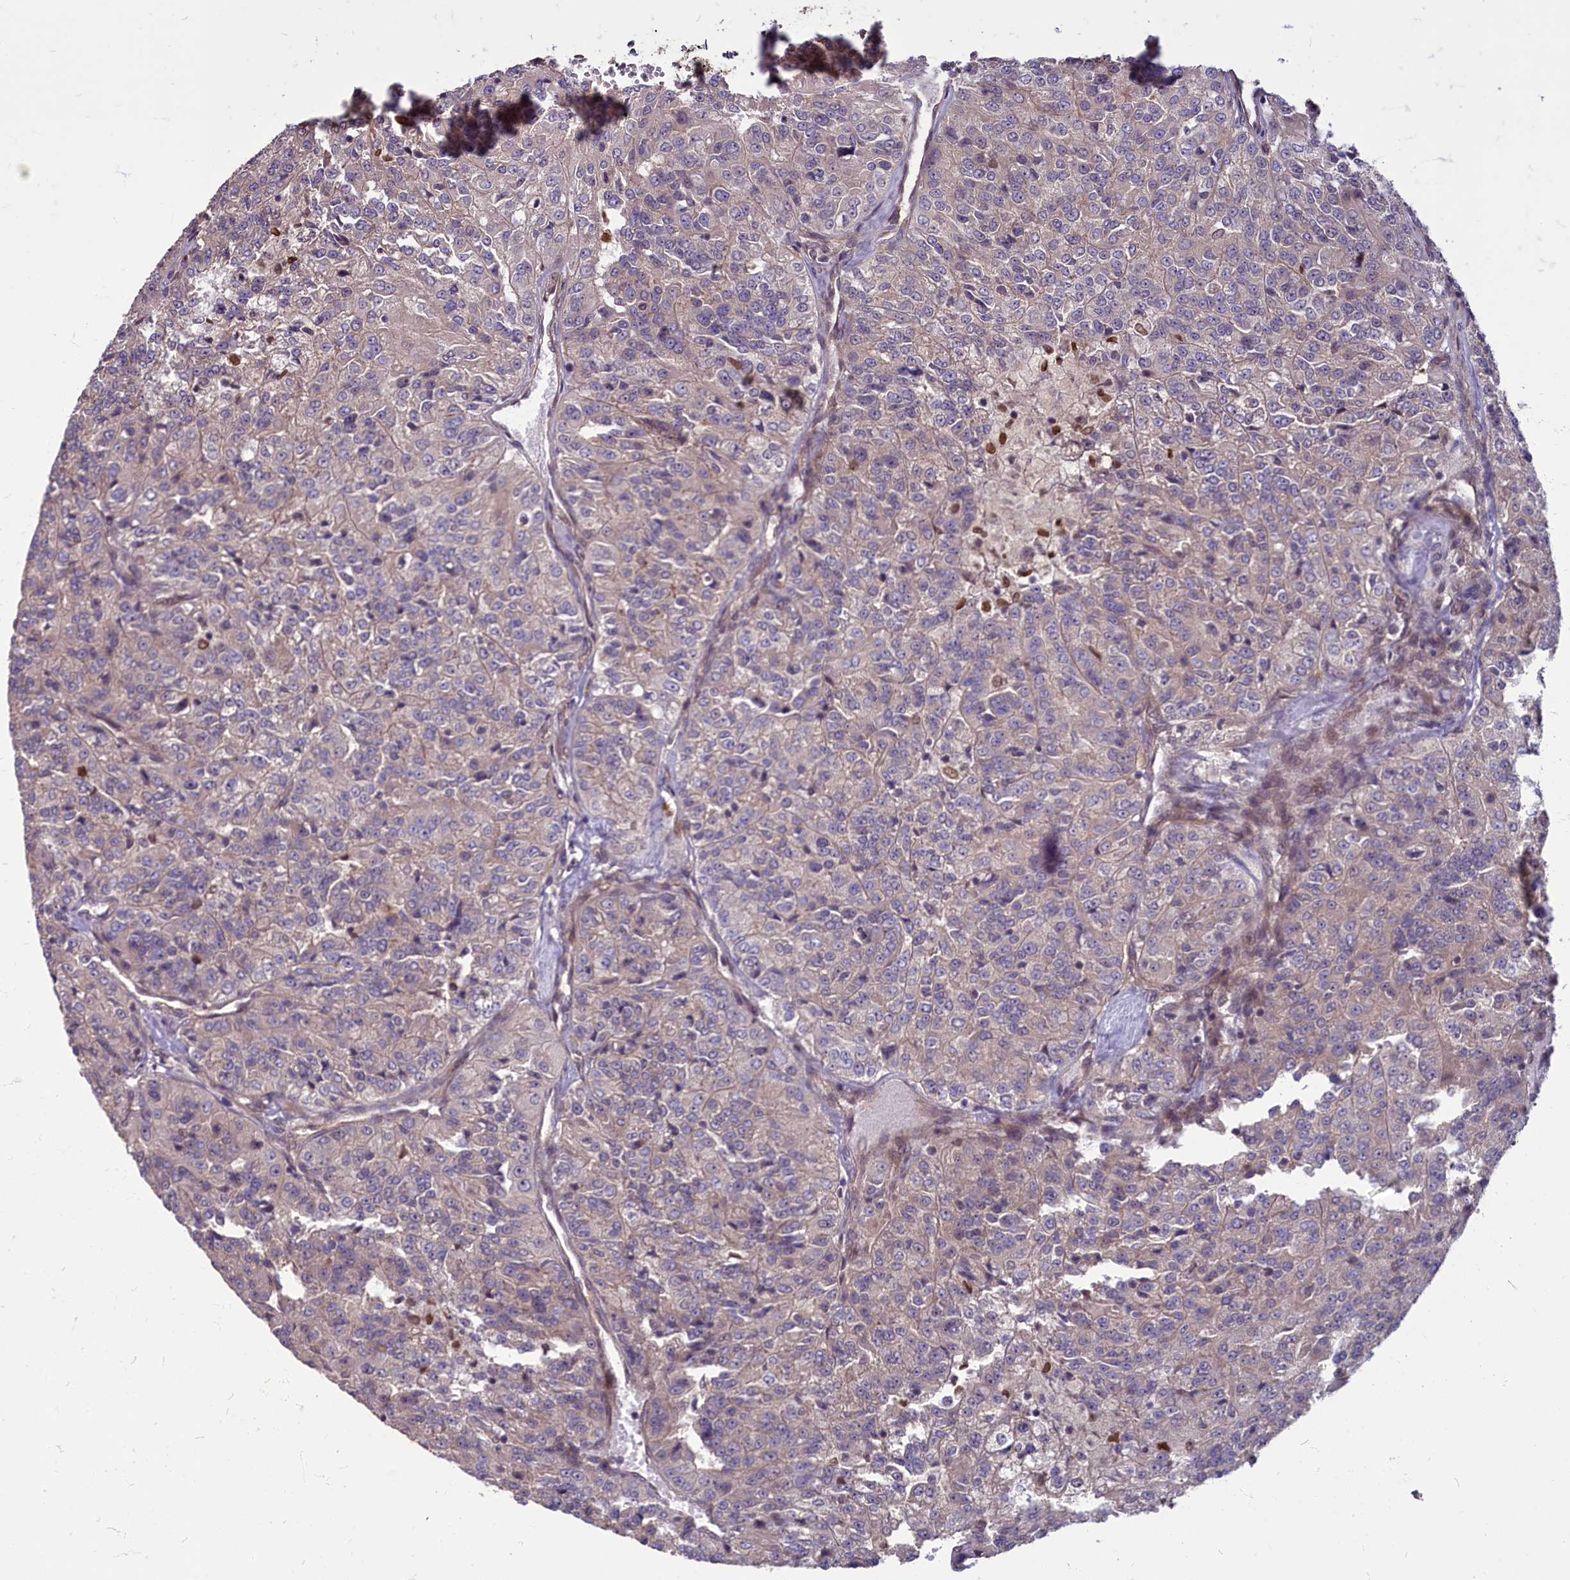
{"staining": {"intensity": "weak", "quantity": ">75%", "location": "cytoplasmic/membranous"}, "tissue": "renal cancer", "cell_type": "Tumor cells", "image_type": "cancer", "snomed": [{"axis": "morphology", "description": "Adenocarcinoma, NOS"}, {"axis": "topography", "description": "Kidney"}], "caption": "A brown stain shows weak cytoplasmic/membranous positivity of a protein in renal cancer (adenocarcinoma) tumor cells.", "gene": "MYCBP", "patient": {"sex": "female", "age": 63}}